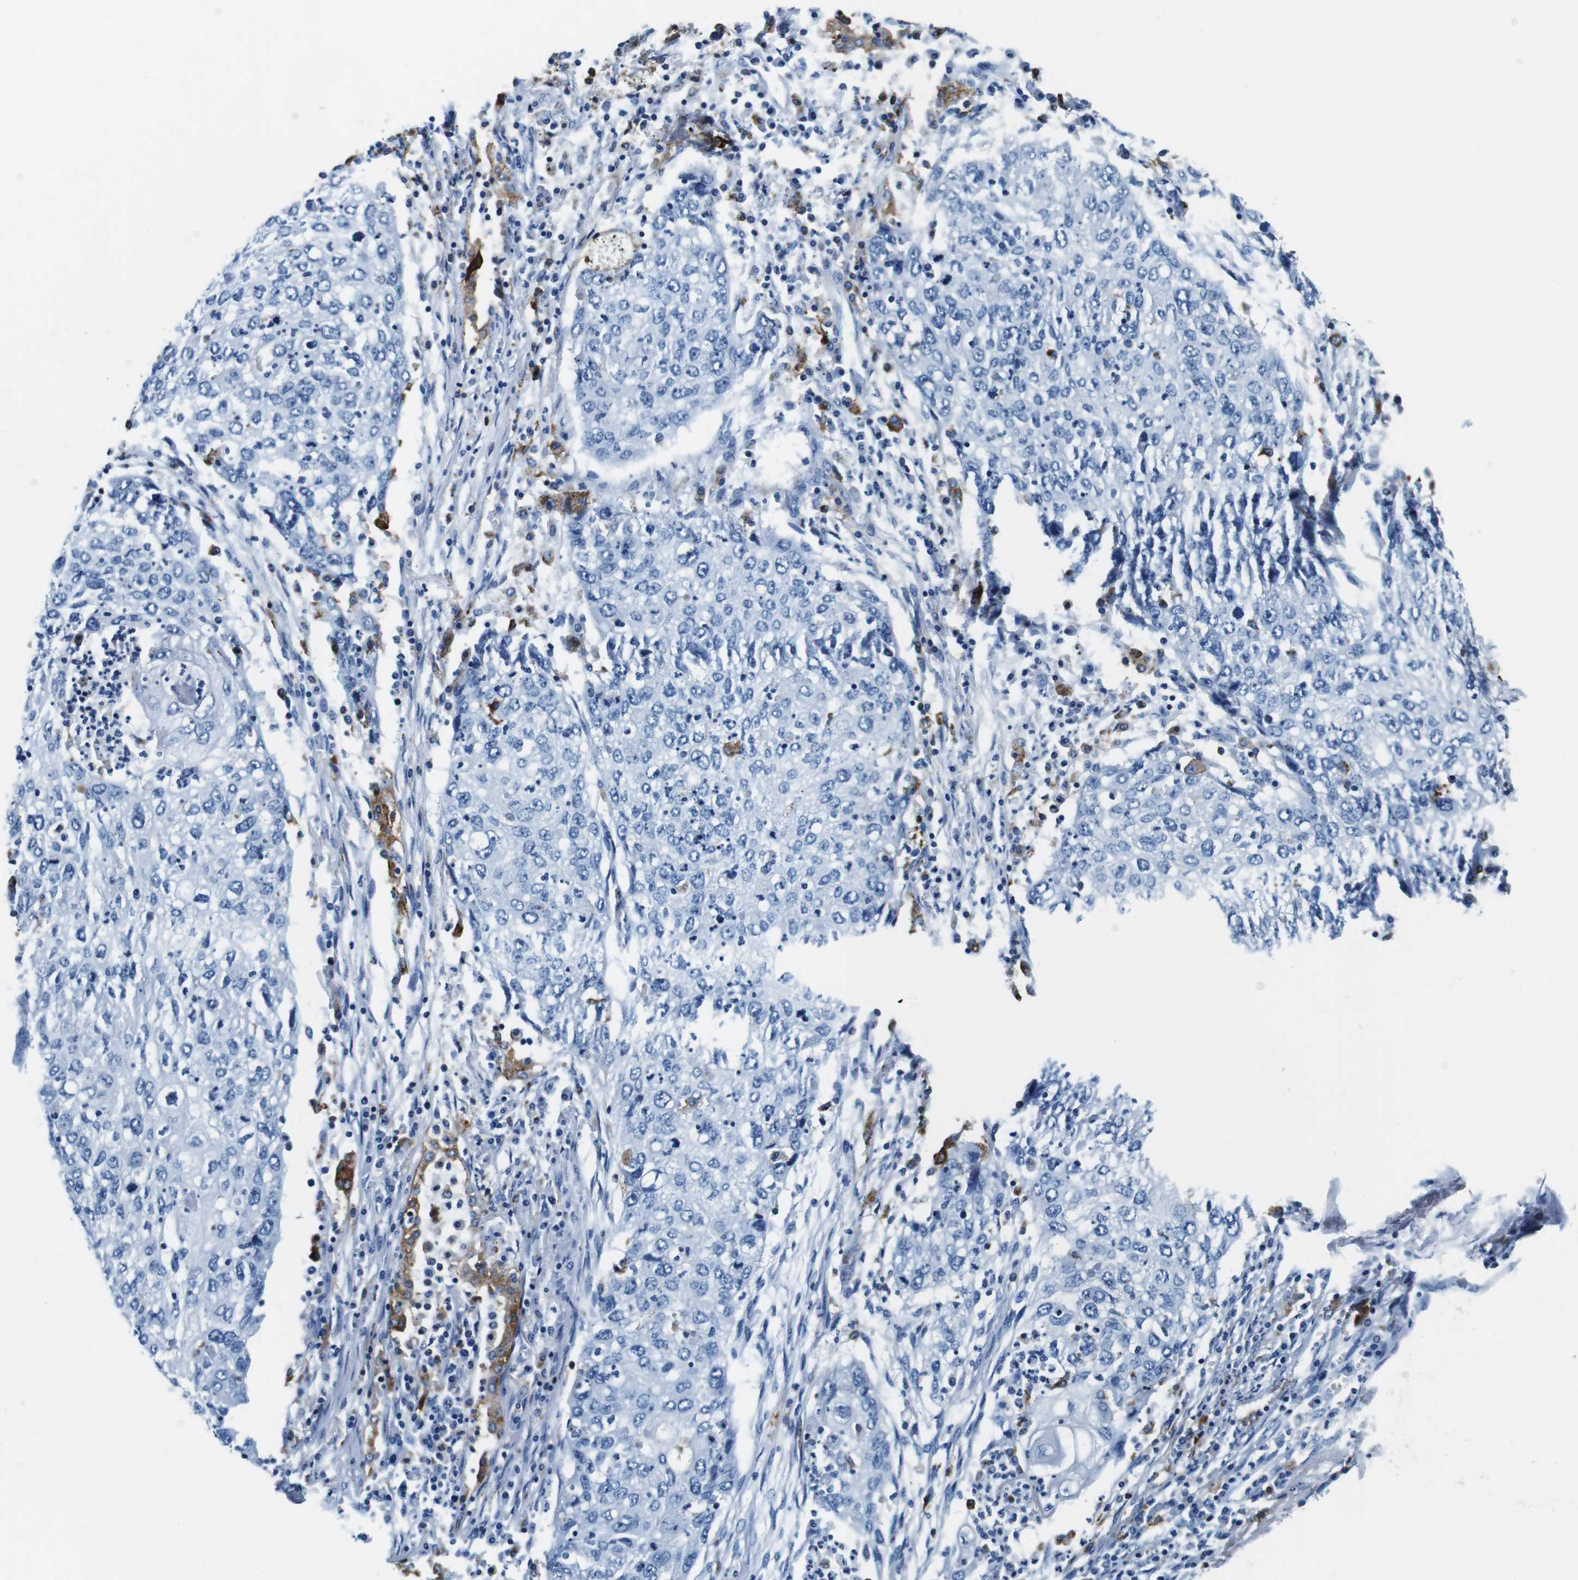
{"staining": {"intensity": "negative", "quantity": "none", "location": "none"}, "tissue": "lung cancer", "cell_type": "Tumor cells", "image_type": "cancer", "snomed": [{"axis": "morphology", "description": "Squamous cell carcinoma, NOS"}, {"axis": "topography", "description": "Lung"}], "caption": "An immunohistochemistry (IHC) histopathology image of lung cancer is shown. There is no staining in tumor cells of lung cancer. (Immunohistochemistry (ihc), brightfield microscopy, high magnification).", "gene": "HLA-DRB1", "patient": {"sex": "female", "age": 63}}